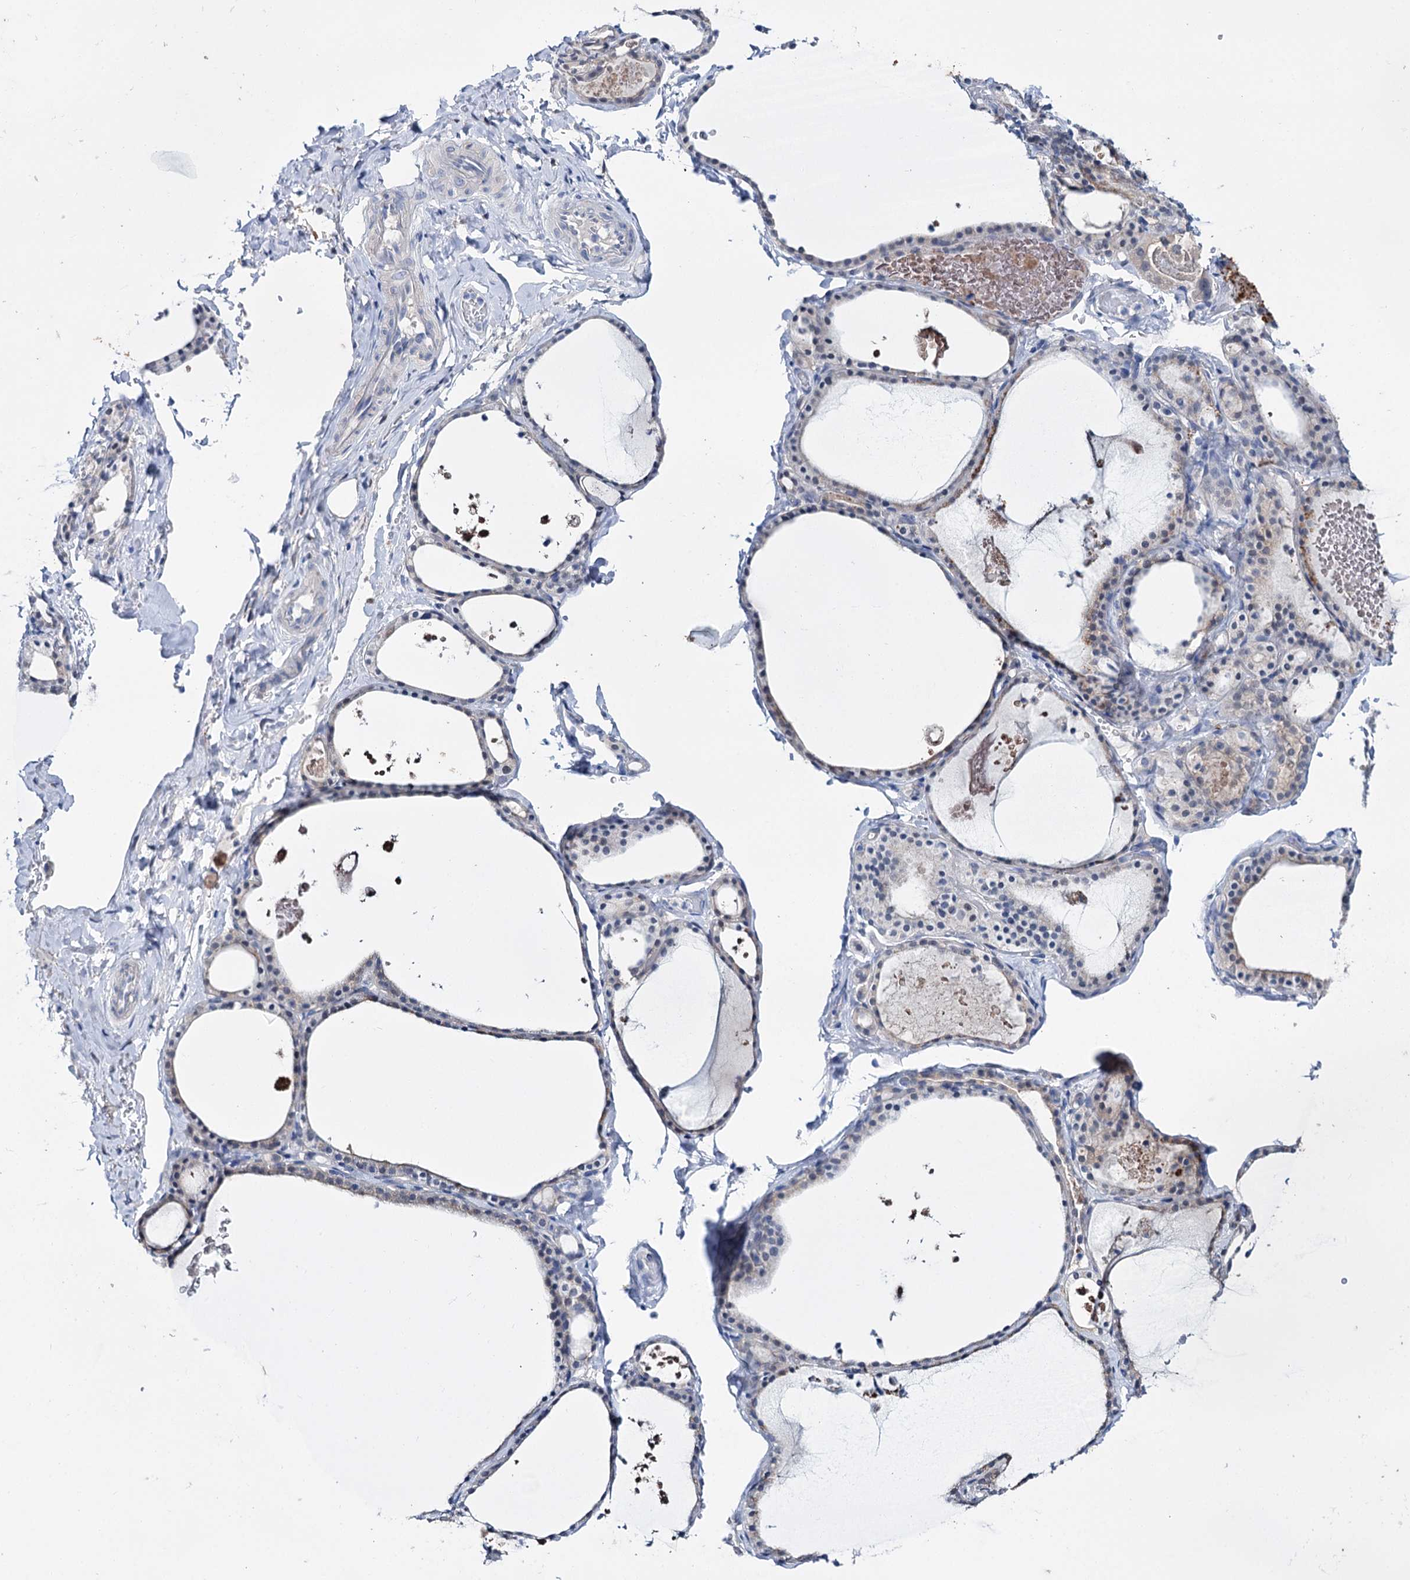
{"staining": {"intensity": "negative", "quantity": "none", "location": "none"}, "tissue": "thyroid gland", "cell_type": "Glandular cells", "image_type": "normal", "snomed": [{"axis": "morphology", "description": "Normal tissue, NOS"}, {"axis": "topography", "description": "Thyroid gland"}], "caption": "Immunohistochemistry (IHC) of normal thyroid gland shows no staining in glandular cells.", "gene": "LYZL4", "patient": {"sex": "male", "age": 56}}